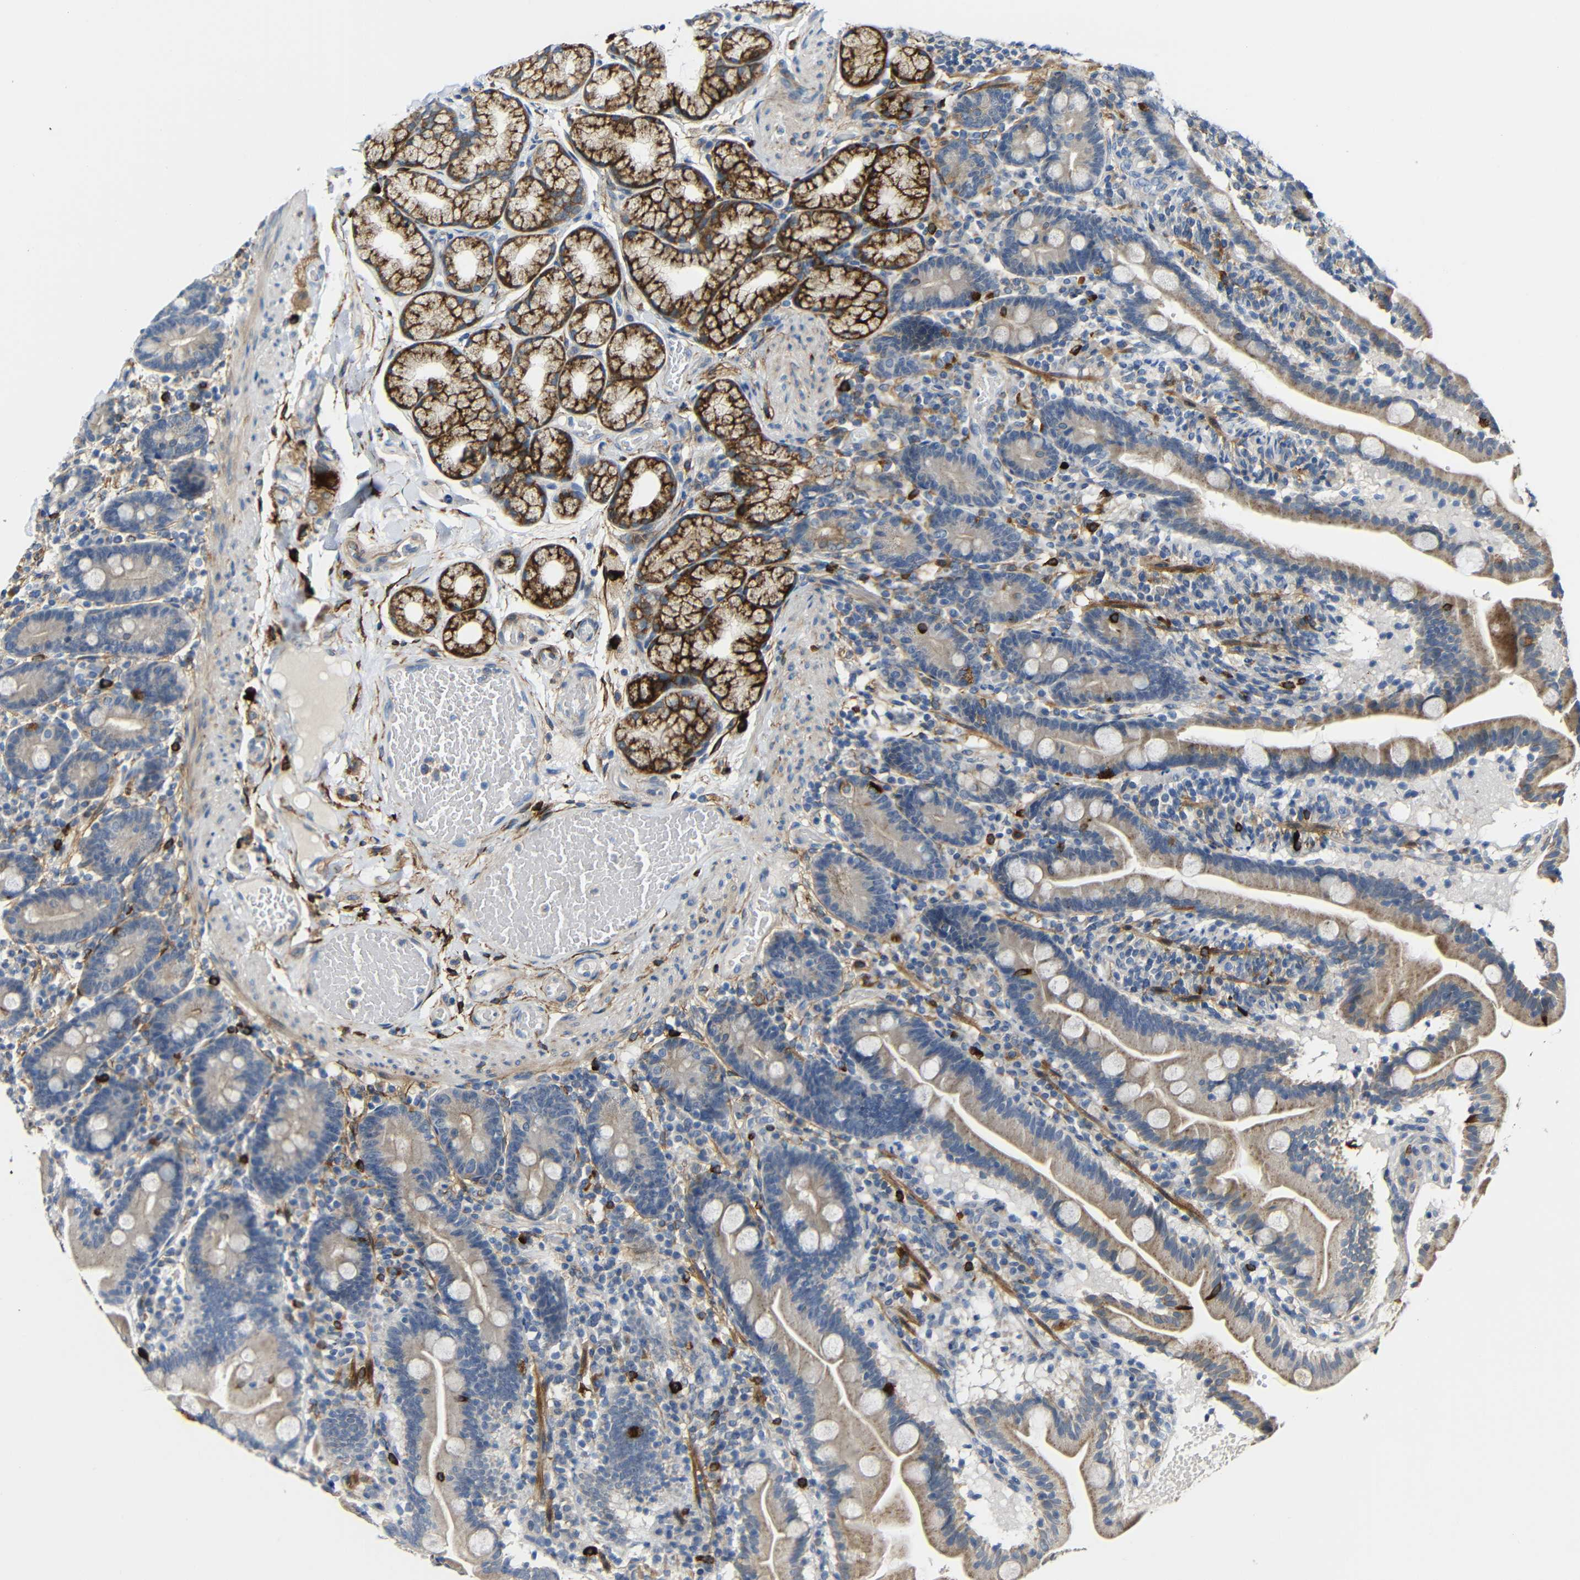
{"staining": {"intensity": "strong", "quantity": "25%-75%", "location": "cytoplasmic/membranous"}, "tissue": "duodenum", "cell_type": "Glandular cells", "image_type": "normal", "snomed": [{"axis": "morphology", "description": "Normal tissue, NOS"}, {"axis": "topography", "description": "Duodenum"}], "caption": "An IHC photomicrograph of benign tissue is shown. Protein staining in brown labels strong cytoplasmic/membranous positivity in duodenum within glandular cells.", "gene": "DCLK1", "patient": {"sex": "male", "age": 54}}